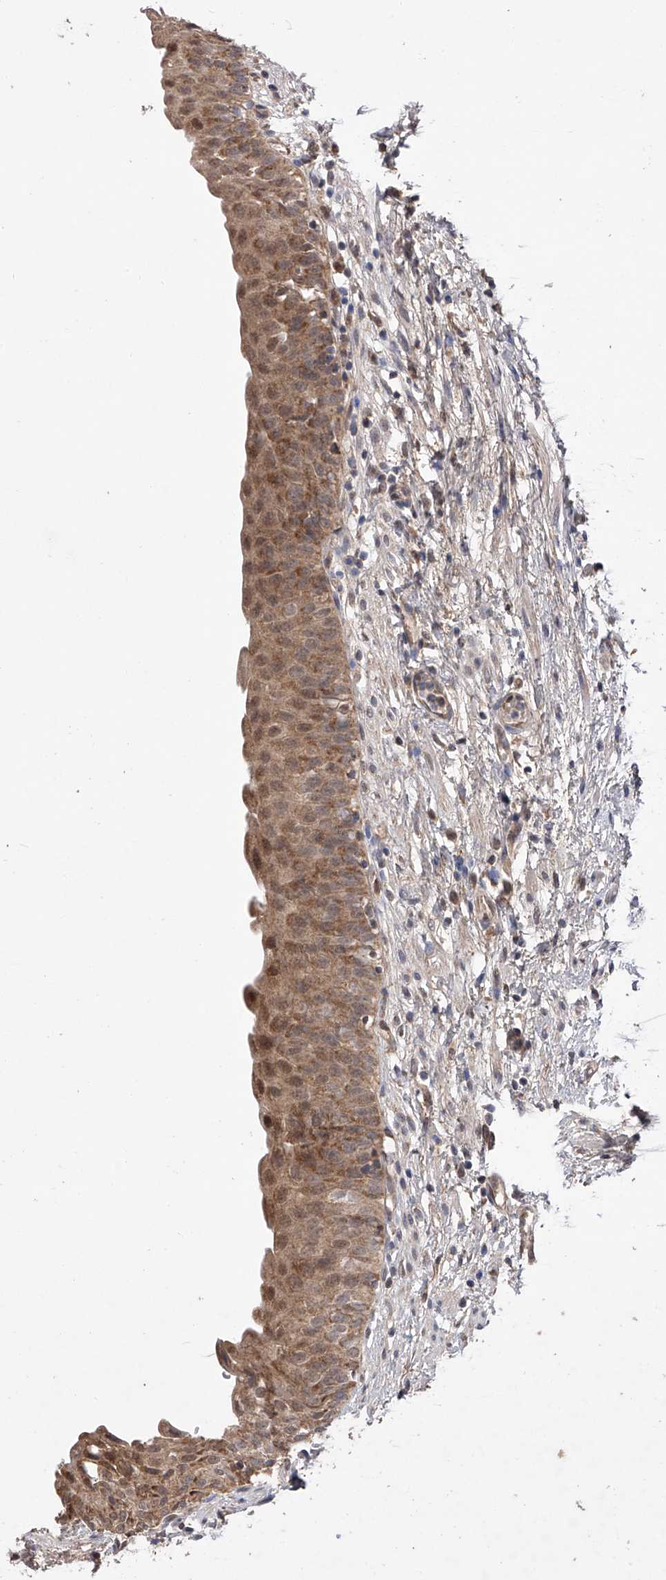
{"staining": {"intensity": "moderate", "quantity": ">75%", "location": "cytoplasmic/membranous,nuclear"}, "tissue": "urinary bladder", "cell_type": "Urothelial cells", "image_type": "normal", "snomed": [{"axis": "morphology", "description": "Normal tissue, NOS"}, {"axis": "topography", "description": "Urinary bladder"}], "caption": "Immunohistochemistry (IHC) photomicrograph of unremarkable urinary bladder stained for a protein (brown), which exhibits medium levels of moderate cytoplasmic/membranous,nuclear positivity in approximately >75% of urothelial cells.", "gene": "SDHAF4", "patient": {"sex": "male", "age": 51}}